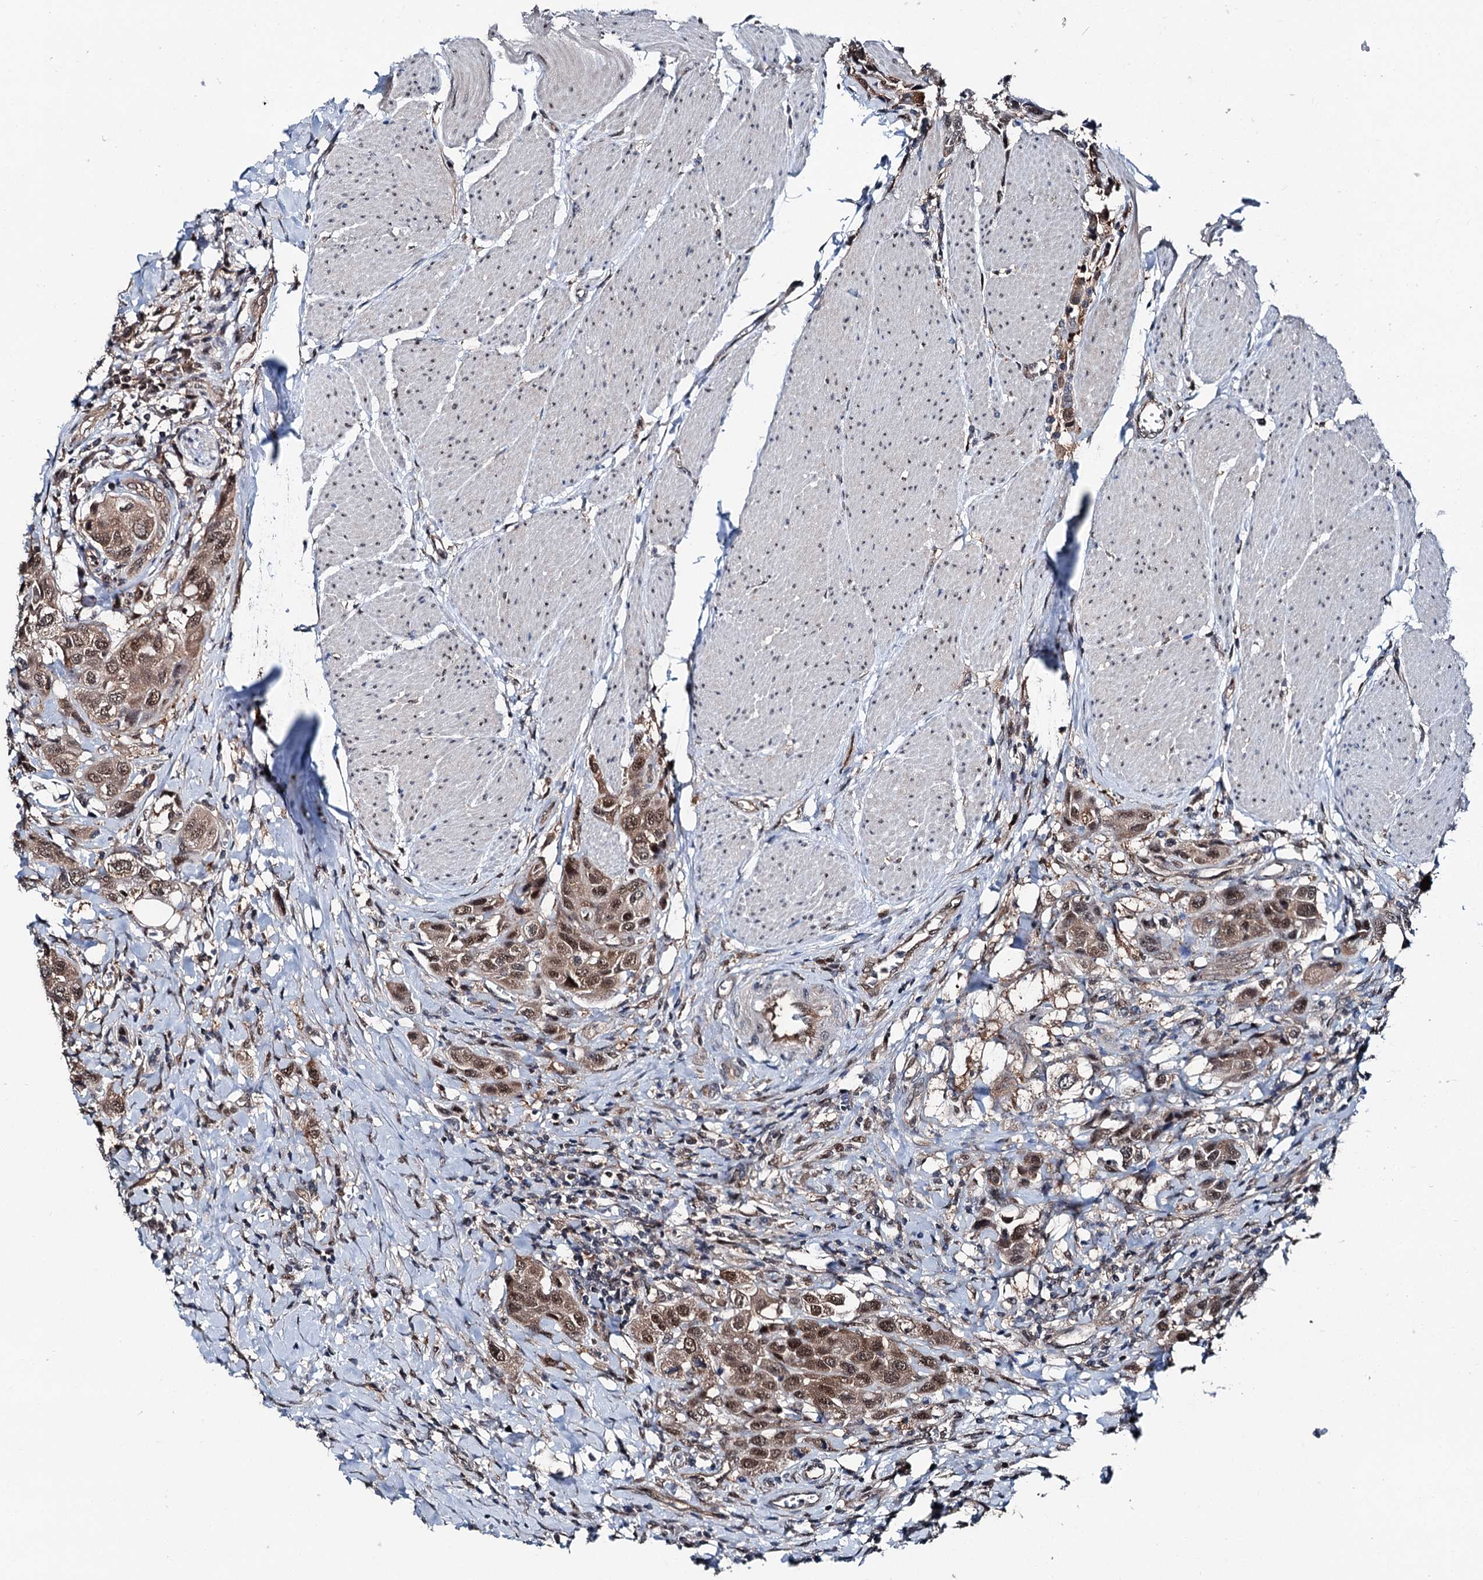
{"staining": {"intensity": "moderate", "quantity": ">75%", "location": "cytoplasmic/membranous,nuclear"}, "tissue": "urothelial cancer", "cell_type": "Tumor cells", "image_type": "cancer", "snomed": [{"axis": "morphology", "description": "Urothelial carcinoma, High grade"}, {"axis": "topography", "description": "Urinary bladder"}], "caption": "High-grade urothelial carcinoma stained for a protein (brown) exhibits moderate cytoplasmic/membranous and nuclear positive expression in approximately >75% of tumor cells.", "gene": "PSMD13", "patient": {"sex": "male", "age": 50}}